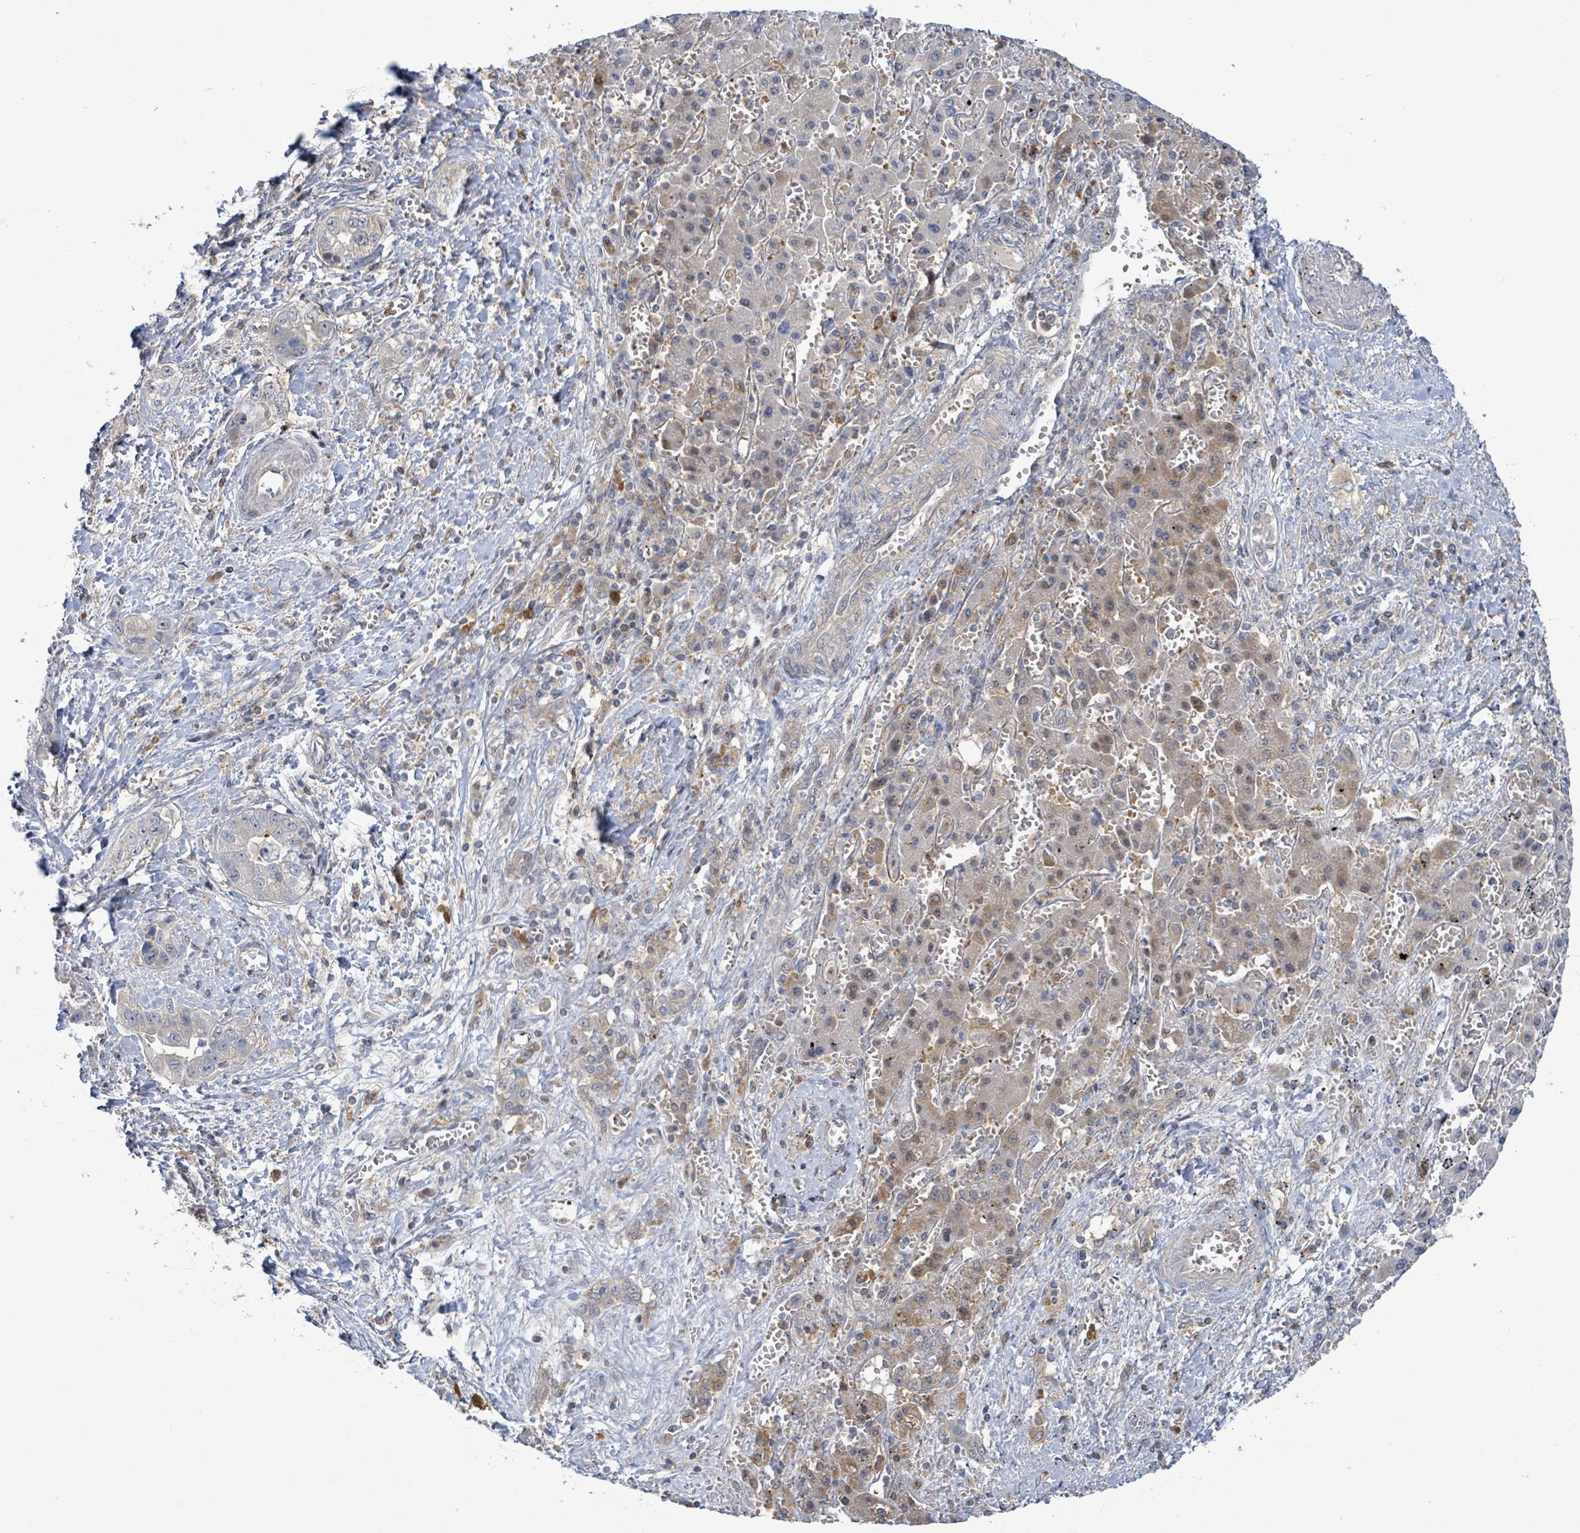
{"staining": {"intensity": "negative", "quantity": "none", "location": "none"}, "tissue": "liver cancer", "cell_type": "Tumor cells", "image_type": "cancer", "snomed": [{"axis": "morphology", "description": "Cholangiocarcinoma"}, {"axis": "topography", "description": "Liver"}], "caption": "Liver cancer was stained to show a protein in brown. There is no significant staining in tumor cells. (Stains: DAB IHC with hematoxylin counter stain, Microscopy: brightfield microscopy at high magnification).", "gene": "PGAM1", "patient": {"sex": "female", "age": 52}}